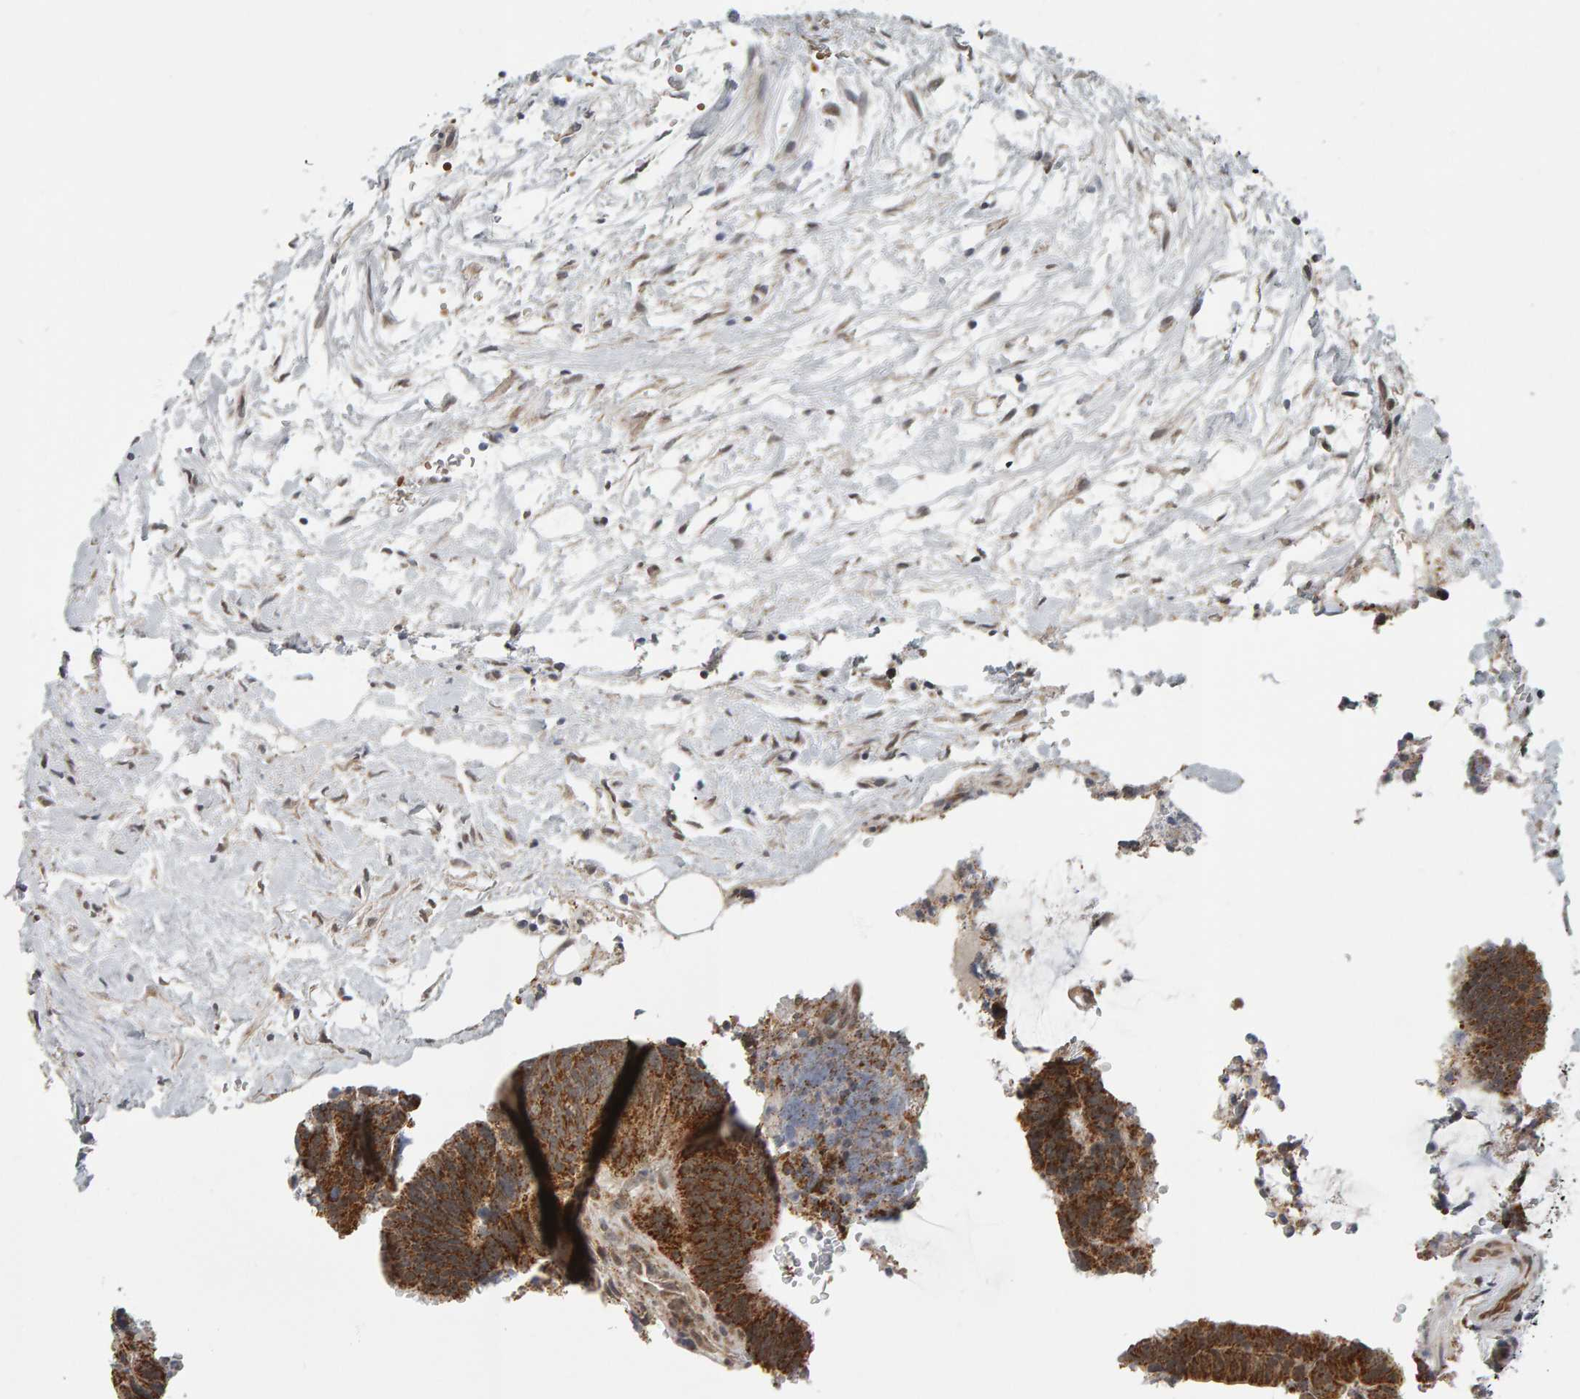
{"staining": {"intensity": "strong", "quantity": ">75%", "location": "cytoplasmic/membranous"}, "tissue": "colorectal cancer", "cell_type": "Tumor cells", "image_type": "cancer", "snomed": [{"axis": "morphology", "description": "Adenocarcinoma, NOS"}, {"axis": "topography", "description": "Colon"}], "caption": "The photomicrograph demonstrates staining of colorectal adenocarcinoma, revealing strong cytoplasmic/membranous protein positivity (brown color) within tumor cells.", "gene": "DAP3", "patient": {"sex": "male", "age": 56}}